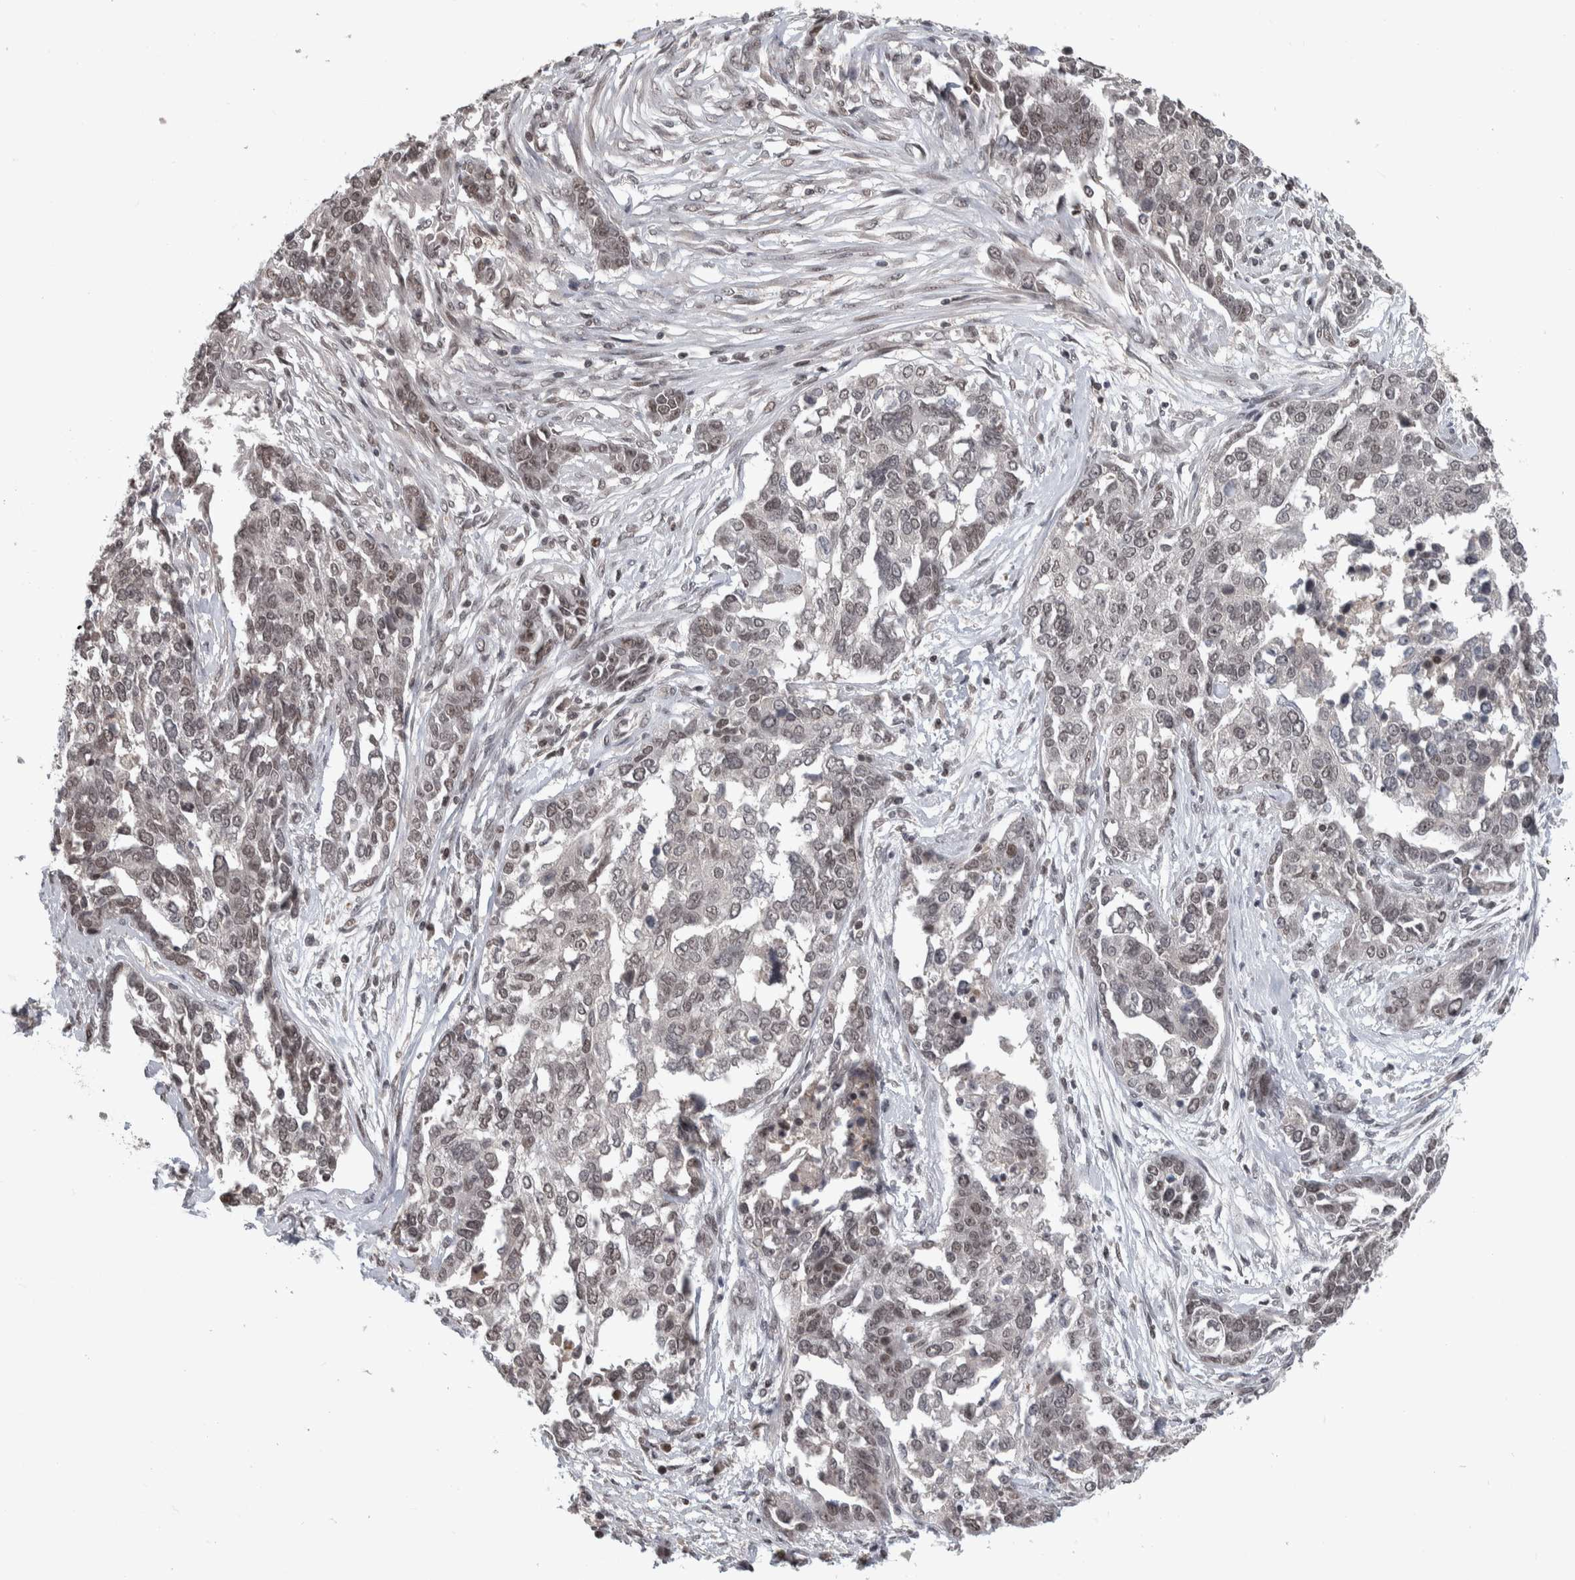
{"staining": {"intensity": "weak", "quantity": "25%-75%", "location": "nuclear"}, "tissue": "ovarian cancer", "cell_type": "Tumor cells", "image_type": "cancer", "snomed": [{"axis": "morphology", "description": "Cystadenocarcinoma, serous, NOS"}, {"axis": "topography", "description": "Ovary"}], "caption": "This photomicrograph shows IHC staining of ovarian serous cystadenocarcinoma, with low weak nuclear positivity in about 25%-75% of tumor cells.", "gene": "ZSCAN21", "patient": {"sex": "female", "age": 44}}